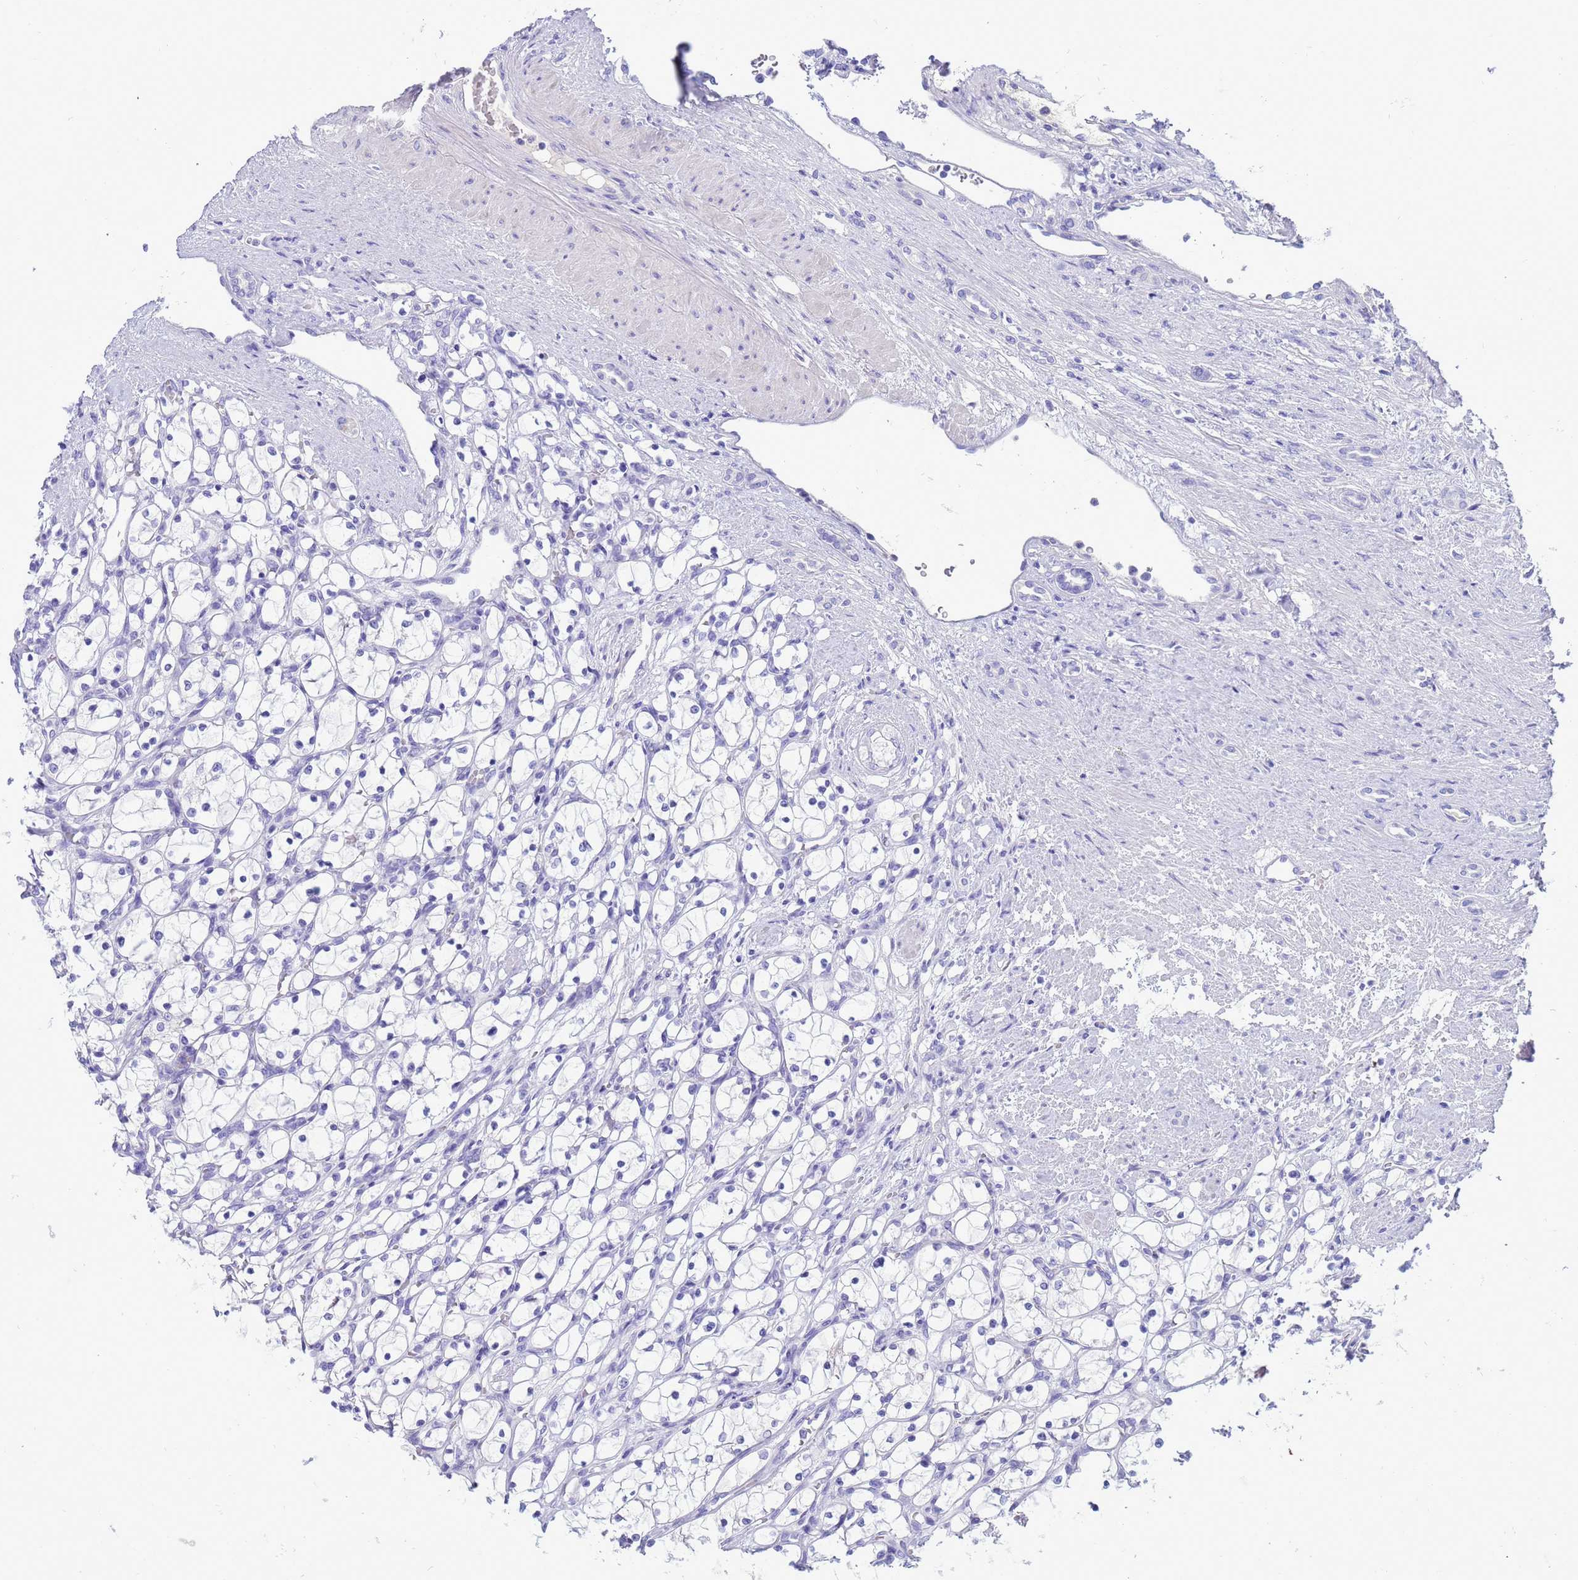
{"staining": {"intensity": "negative", "quantity": "none", "location": "none"}, "tissue": "renal cancer", "cell_type": "Tumor cells", "image_type": "cancer", "snomed": [{"axis": "morphology", "description": "Adenocarcinoma, NOS"}, {"axis": "topography", "description": "Kidney"}], "caption": "Immunohistochemistry (IHC) micrograph of neoplastic tissue: renal cancer stained with DAB (3,3'-diaminobenzidine) displays no significant protein expression in tumor cells.", "gene": "SYCN", "patient": {"sex": "female", "age": 69}}